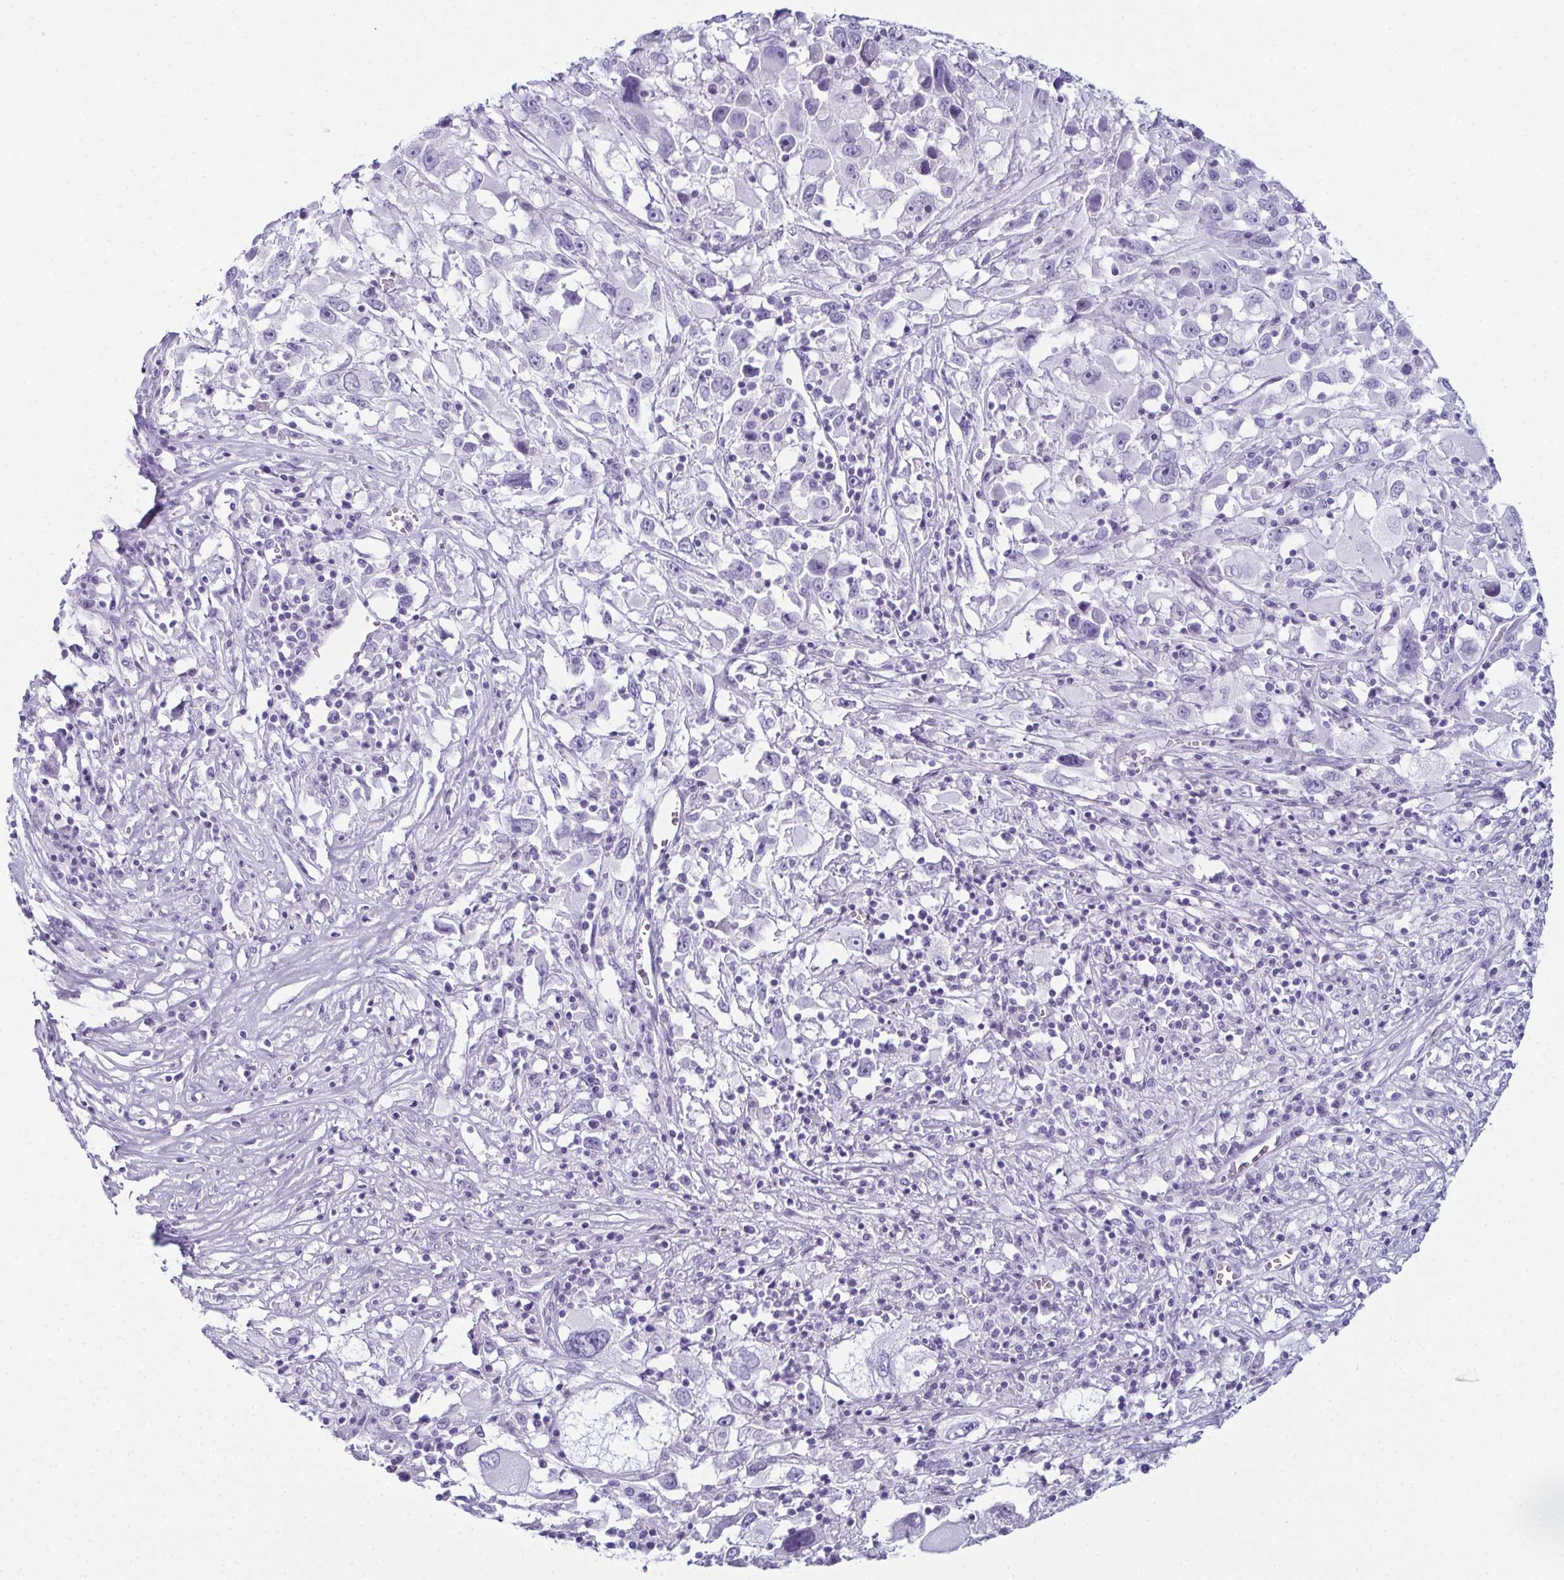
{"staining": {"intensity": "negative", "quantity": "none", "location": "none"}, "tissue": "melanoma", "cell_type": "Tumor cells", "image_type": "cancer", "snomed": [{"axis": "morphology", "description": "Malignant melanoma, Metastatic site"}, {"axis": "topography", "description": "Soft tissue"}], "caption": "This photomicrograph is of malignant melanoma (metastatic site) stained with immunohistochemistry (IHC) to label a protein in brown with the nuclei are counter-stained blue. There is no staining in tumor cells.", "gene": "ENKUR", "patient": {"sex": "male", "age": 50}}